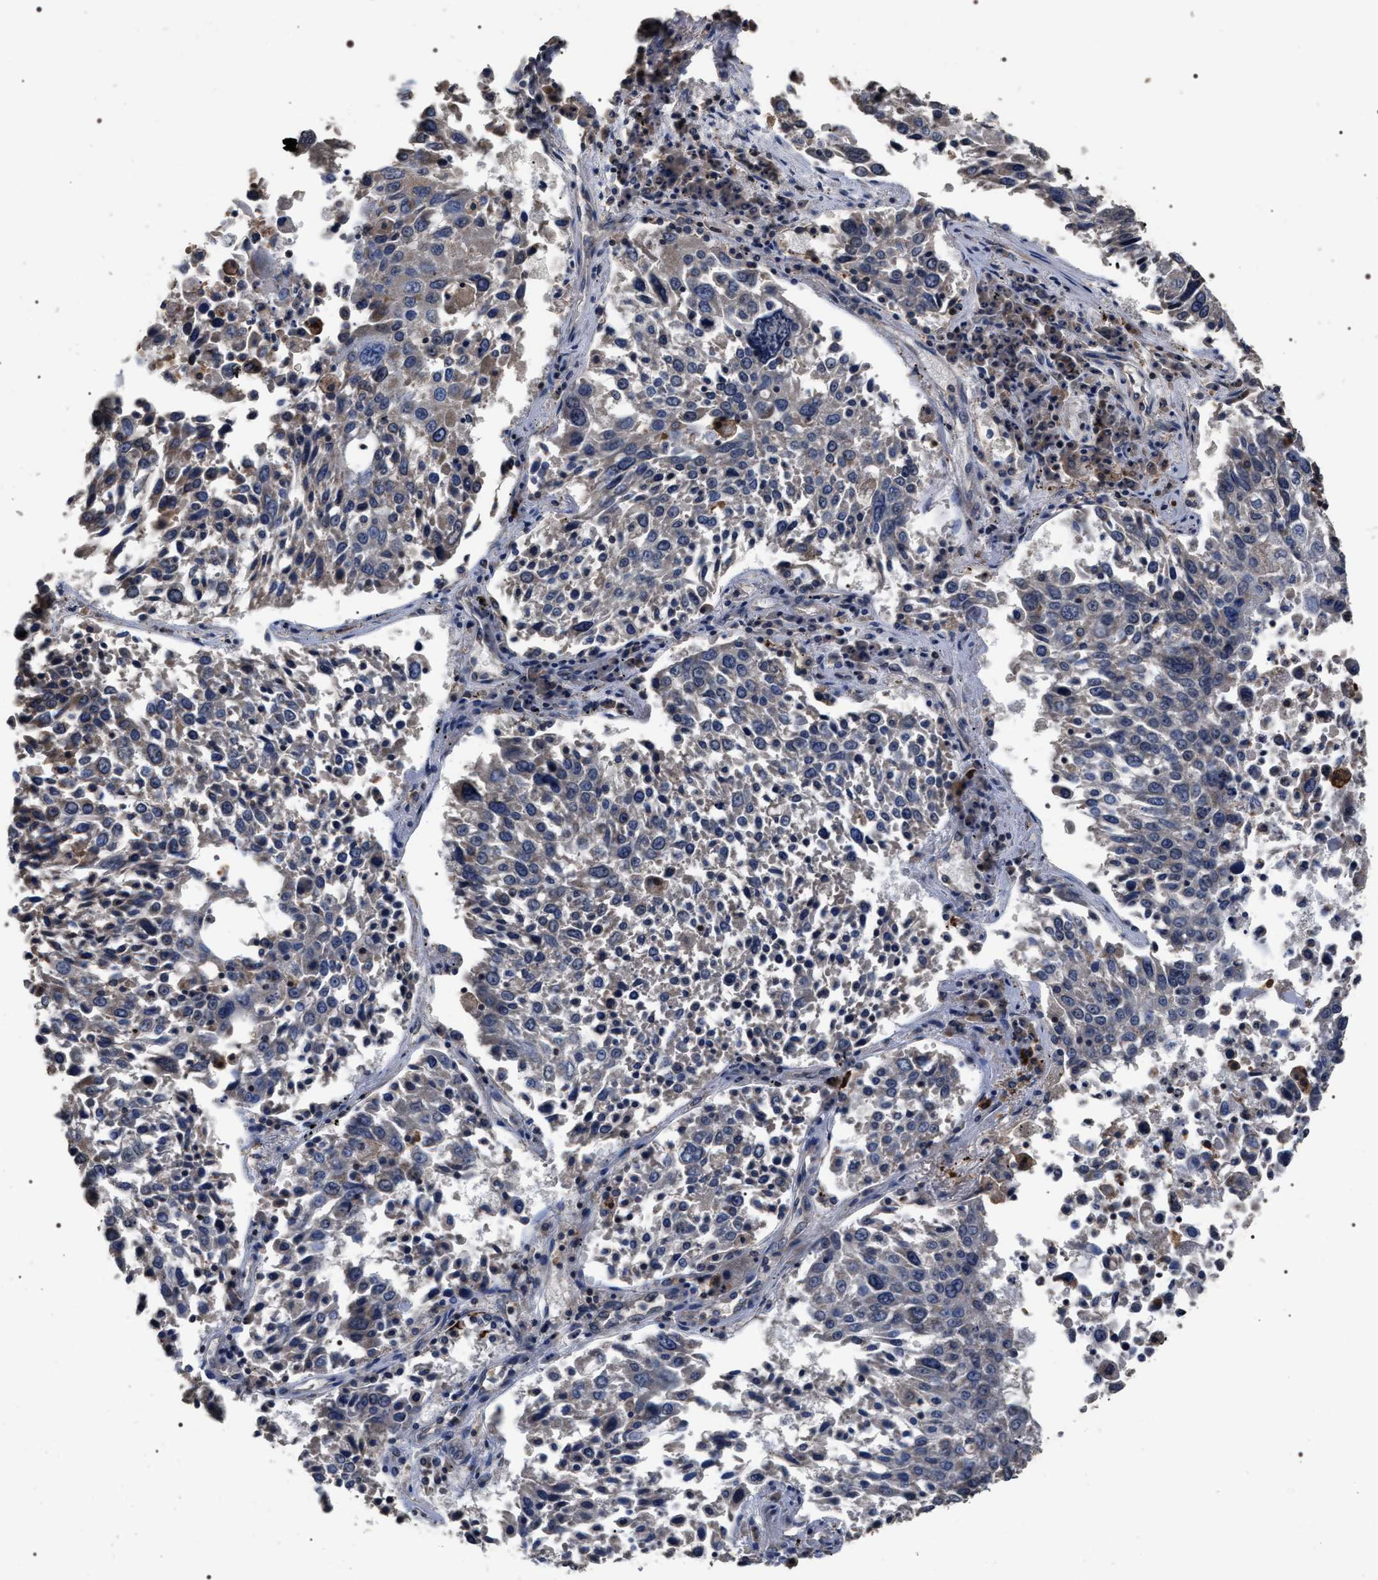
{"staining": {"intensity": "negative", "quantity": "none", "location": "none"}, "tissue": "lung cancer", "cell_type": "Tumor cells", "image_type": "cancer", "snomed": [{"axis": "morphology", "description": "Squamous cell carcinoma, NOS"}, {"axis": "topography", "description": "Lung"}], "caption": "A high-resolution histopathology image shows immunohistochemistry (IHC) staining of lung cancer, which exhibits no significant expression in tumor cells. (IHC, brightfield microscopy, high magnification).", "gene": "UPF3A", "patient": {"sex": "male", "age": 65}}